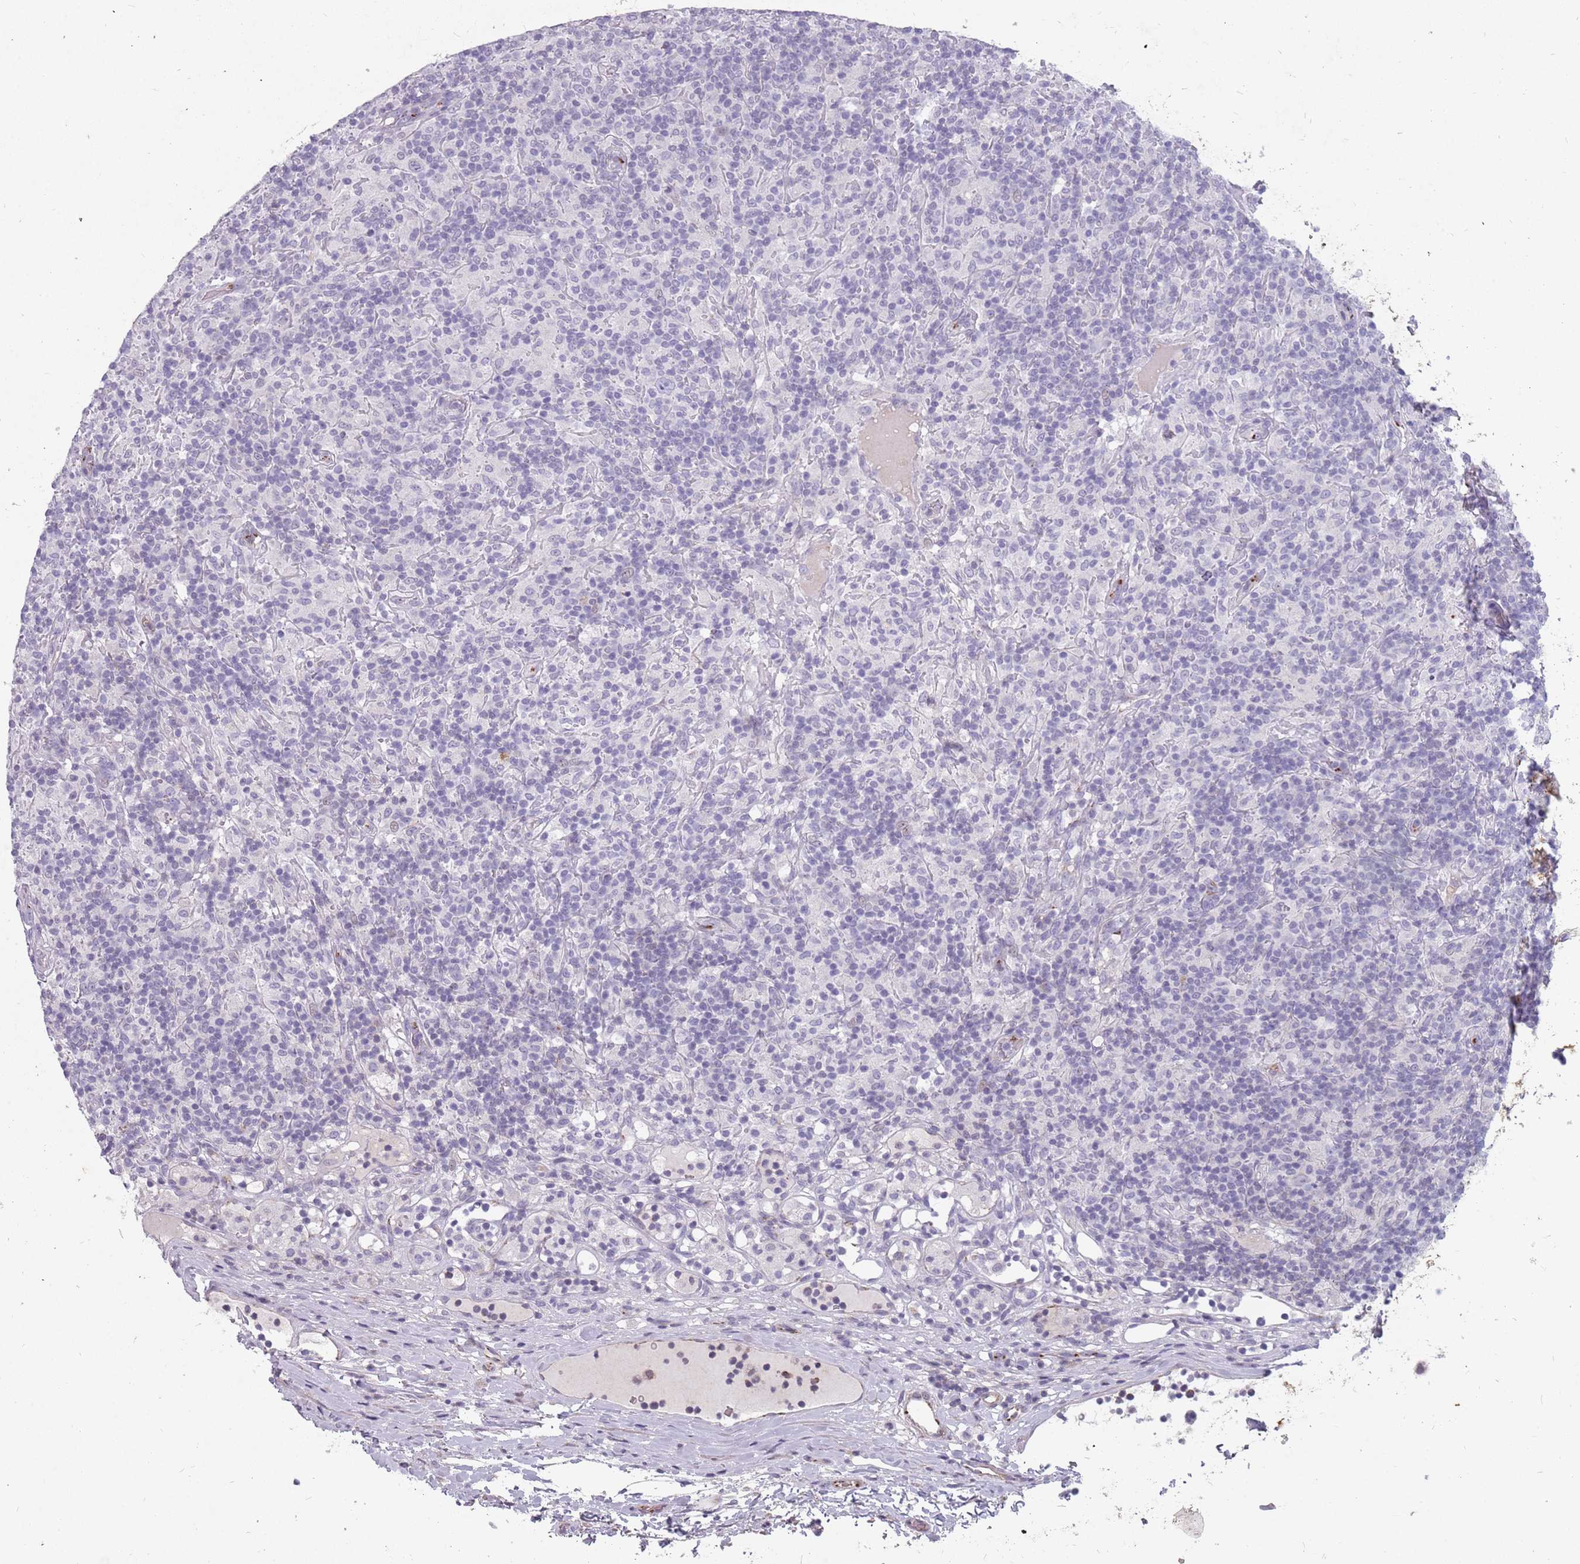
{"staining": {"intensity": "negative", "quantity": "none", "location": "none"}, "tissue": "lymphoma", "cell_type": "Tumor cells", "image_type": "cancer", "snomed": [{"axis": "morphology", "description": "Hodgkin's disease, NOS"}, {"axis": "topography", "description": "Lymph node"}], "caption": "Immunohistochemical staining of Hodgkin's disease reveals no significant expression in tumor cells. The staining is performed using DAB (3,3'-diaminobenzidine) brown chromogen with nuclei counter-stained in using hematoxylin.", "gene": "NEK6", "patient": {"sex": "male", "age": 70}}